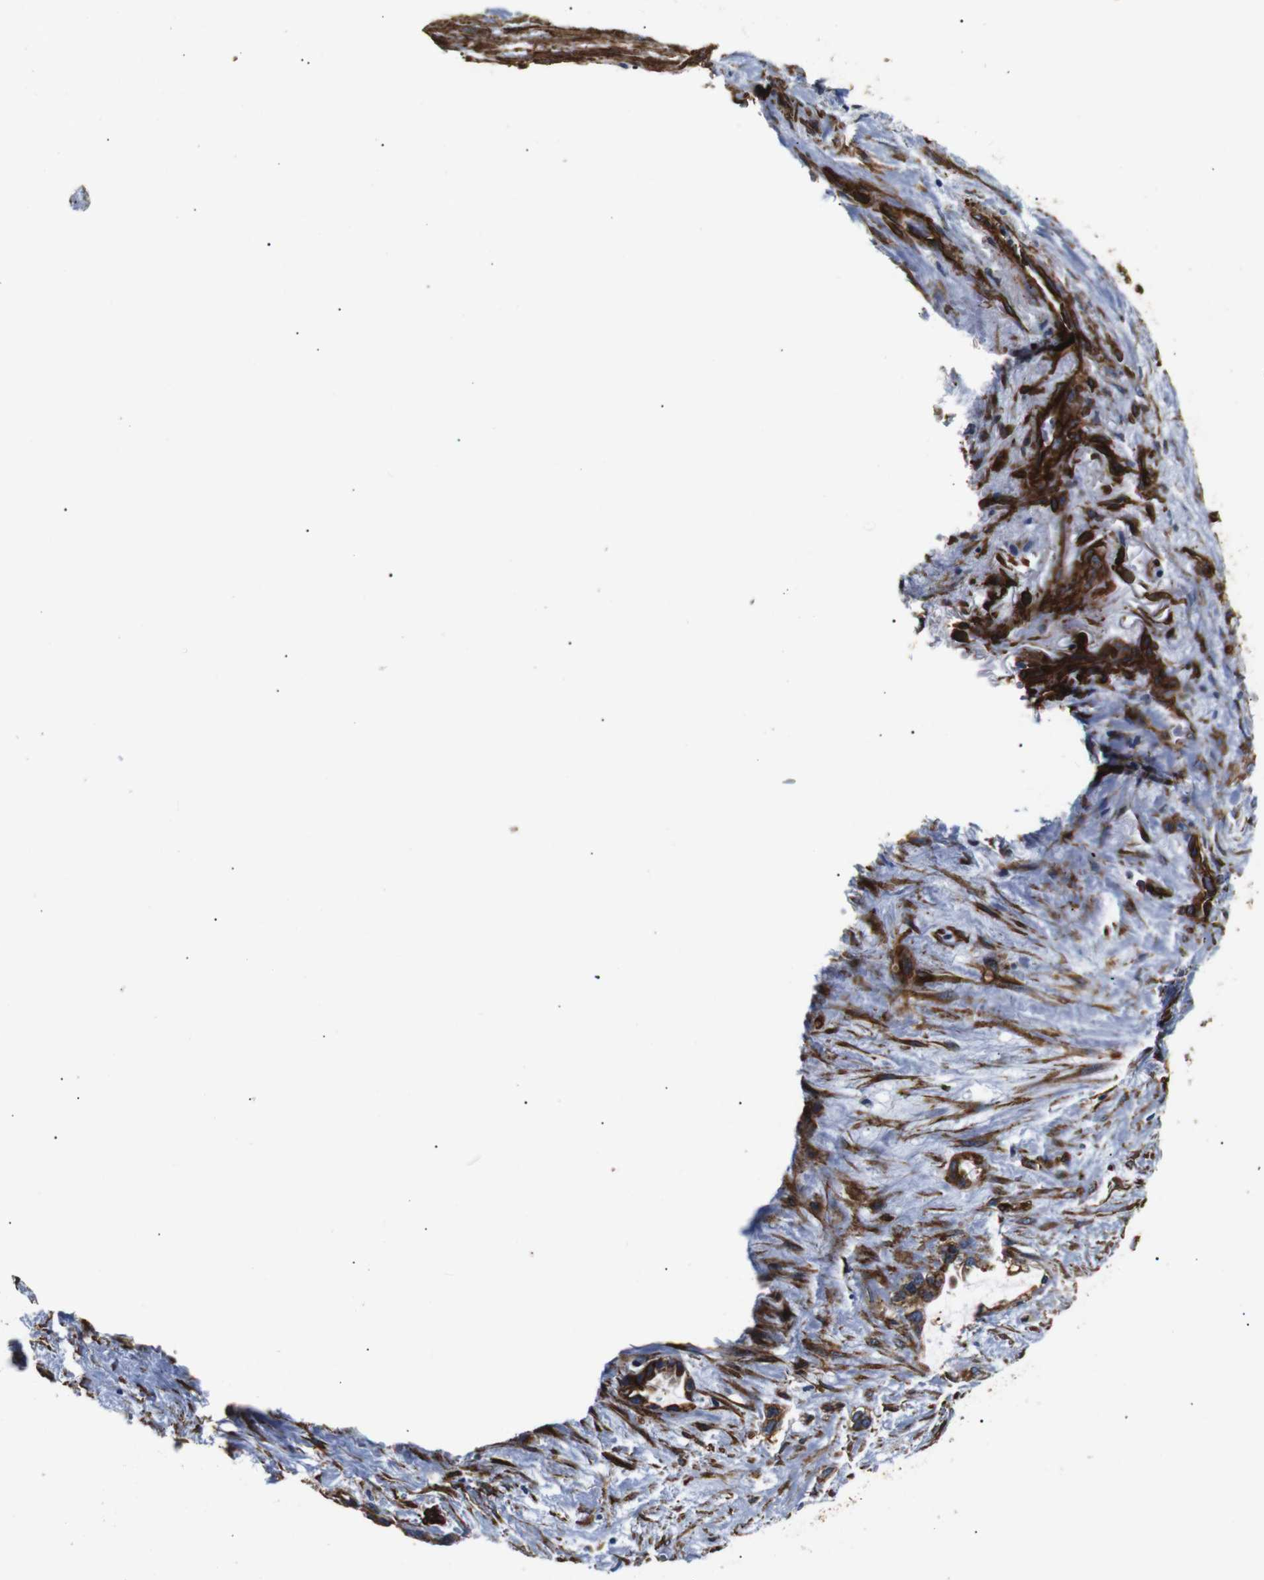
{"staining": {"intensity": "strong", "quantity": ">75%", "location": "cytoplasmic/membranous"}, "tissue": "liver cancer", "cell_type": "Tumor cells", "image_type": "cancer", "snomed": [{"axis": "morphology", "description": "Cholangiocarcinoma"}, {"axis": "topography", "description": "Liver"}], "caption": "Immunohistochemistry (IHC) staining of liver cholangiocarcinoma, which reveals high levels of strong cytoplasmic/membranous staining in about >75% of tumor cells indicating strong cytoplasmic/membranous protein staining. The staining was performed using DAB (brown) for protein detection and nuclei were counterstained in hematoxylin (blue).", "gene": "CAV2", "patient": {"sex": "female", "age": 65}}